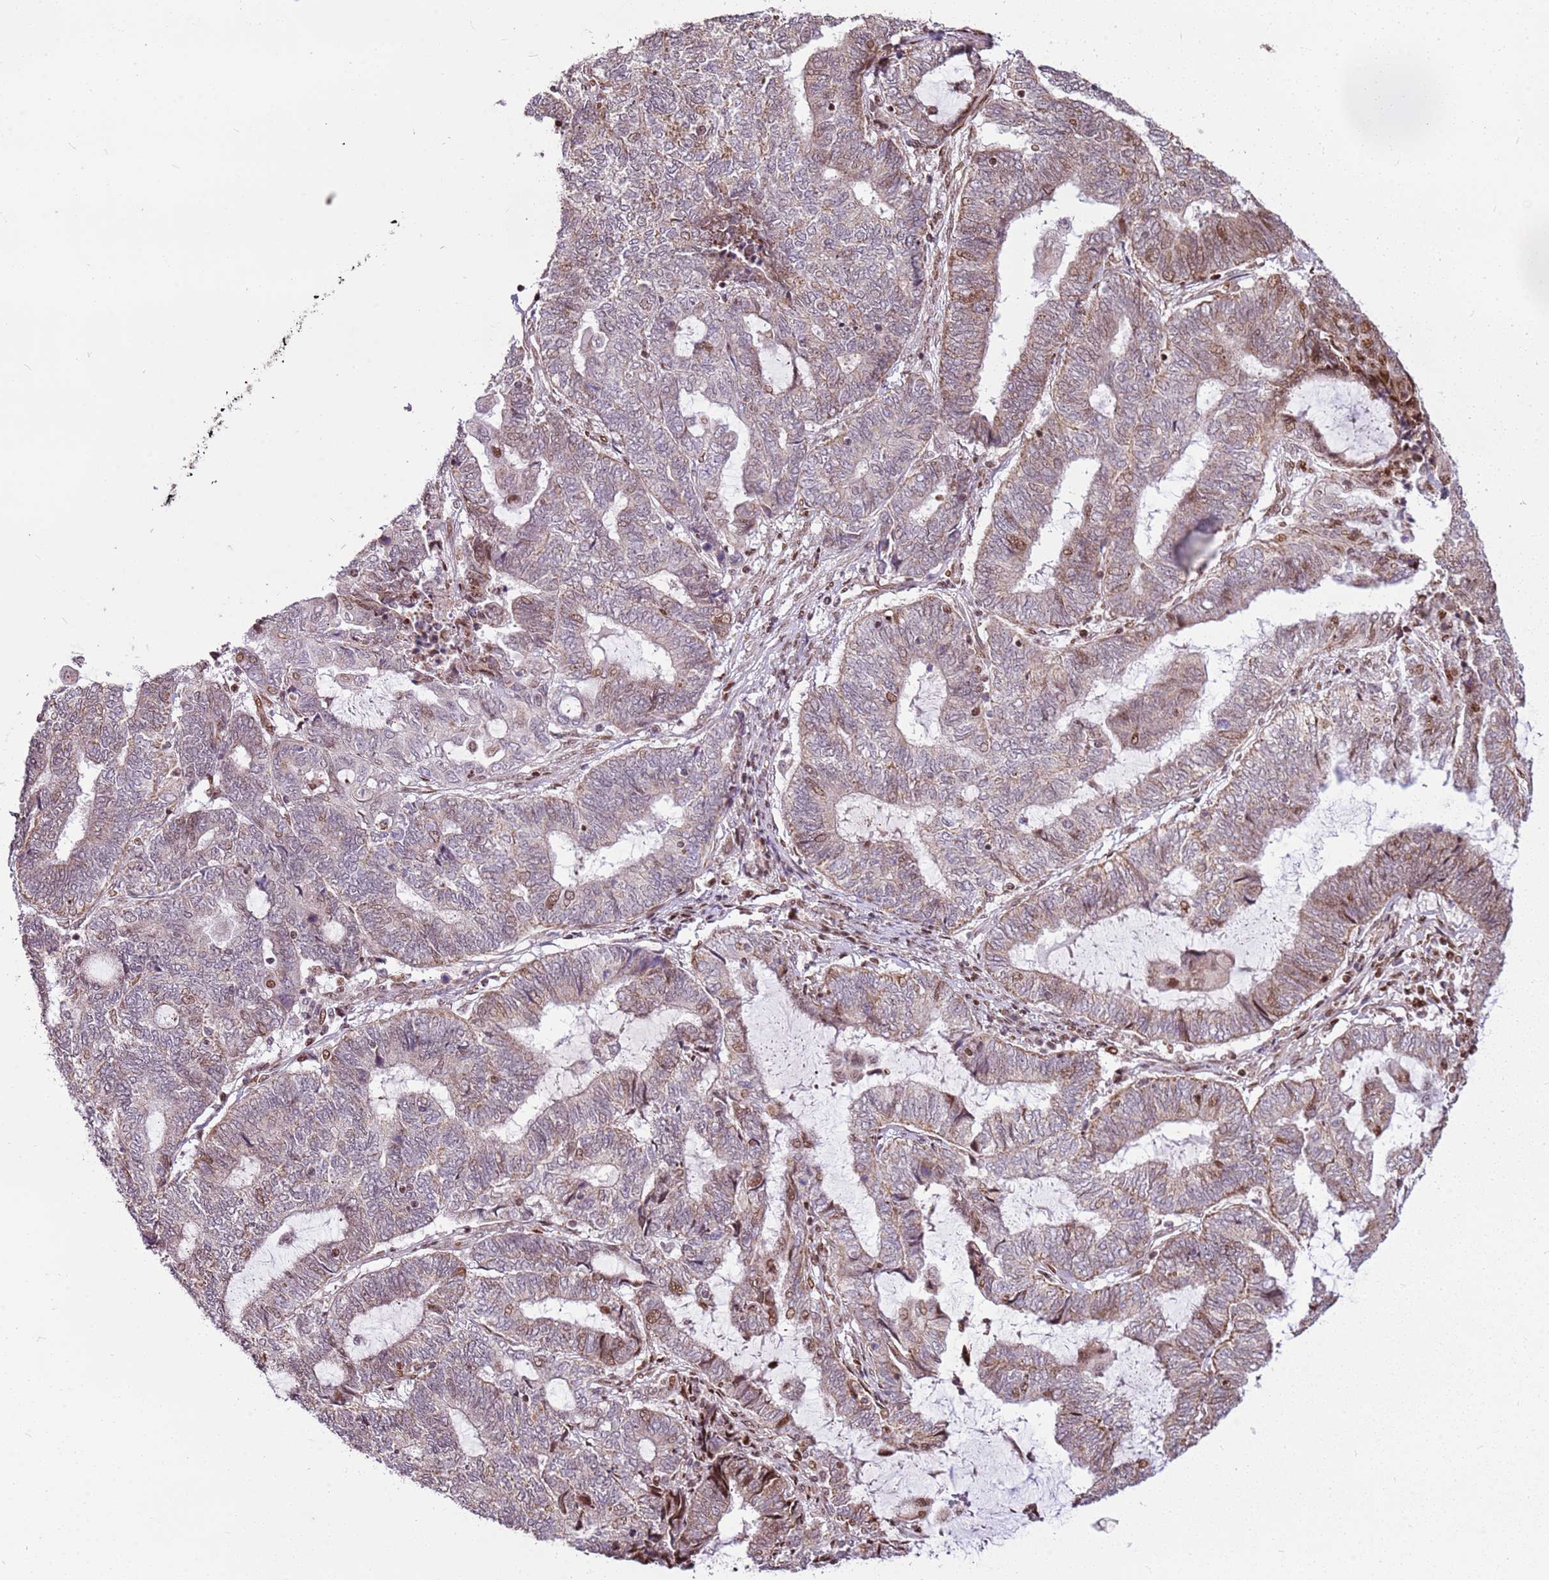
{"staining": {"intensity": "weak", "quantity": "<25%", "location": "nuclear"}, "tissue": "endometrial cancer", "cell_type": "Tumor cells", "image_type": "cancer", "snomed": [{"axis": "morphology", "description": "Adenocarcinoma, NOS"}, {"axis": "topography", "description": "Uterus"}, {"axis": "topography", "description": "Endometrium"}], "caption": "This is an immunohistochemistry (IHC) image of human adenocarcinoma (endometrial). There is no expression in tumor cells.", "gene": "PCTP", "patient": {"sex": "female", "age": 70}}